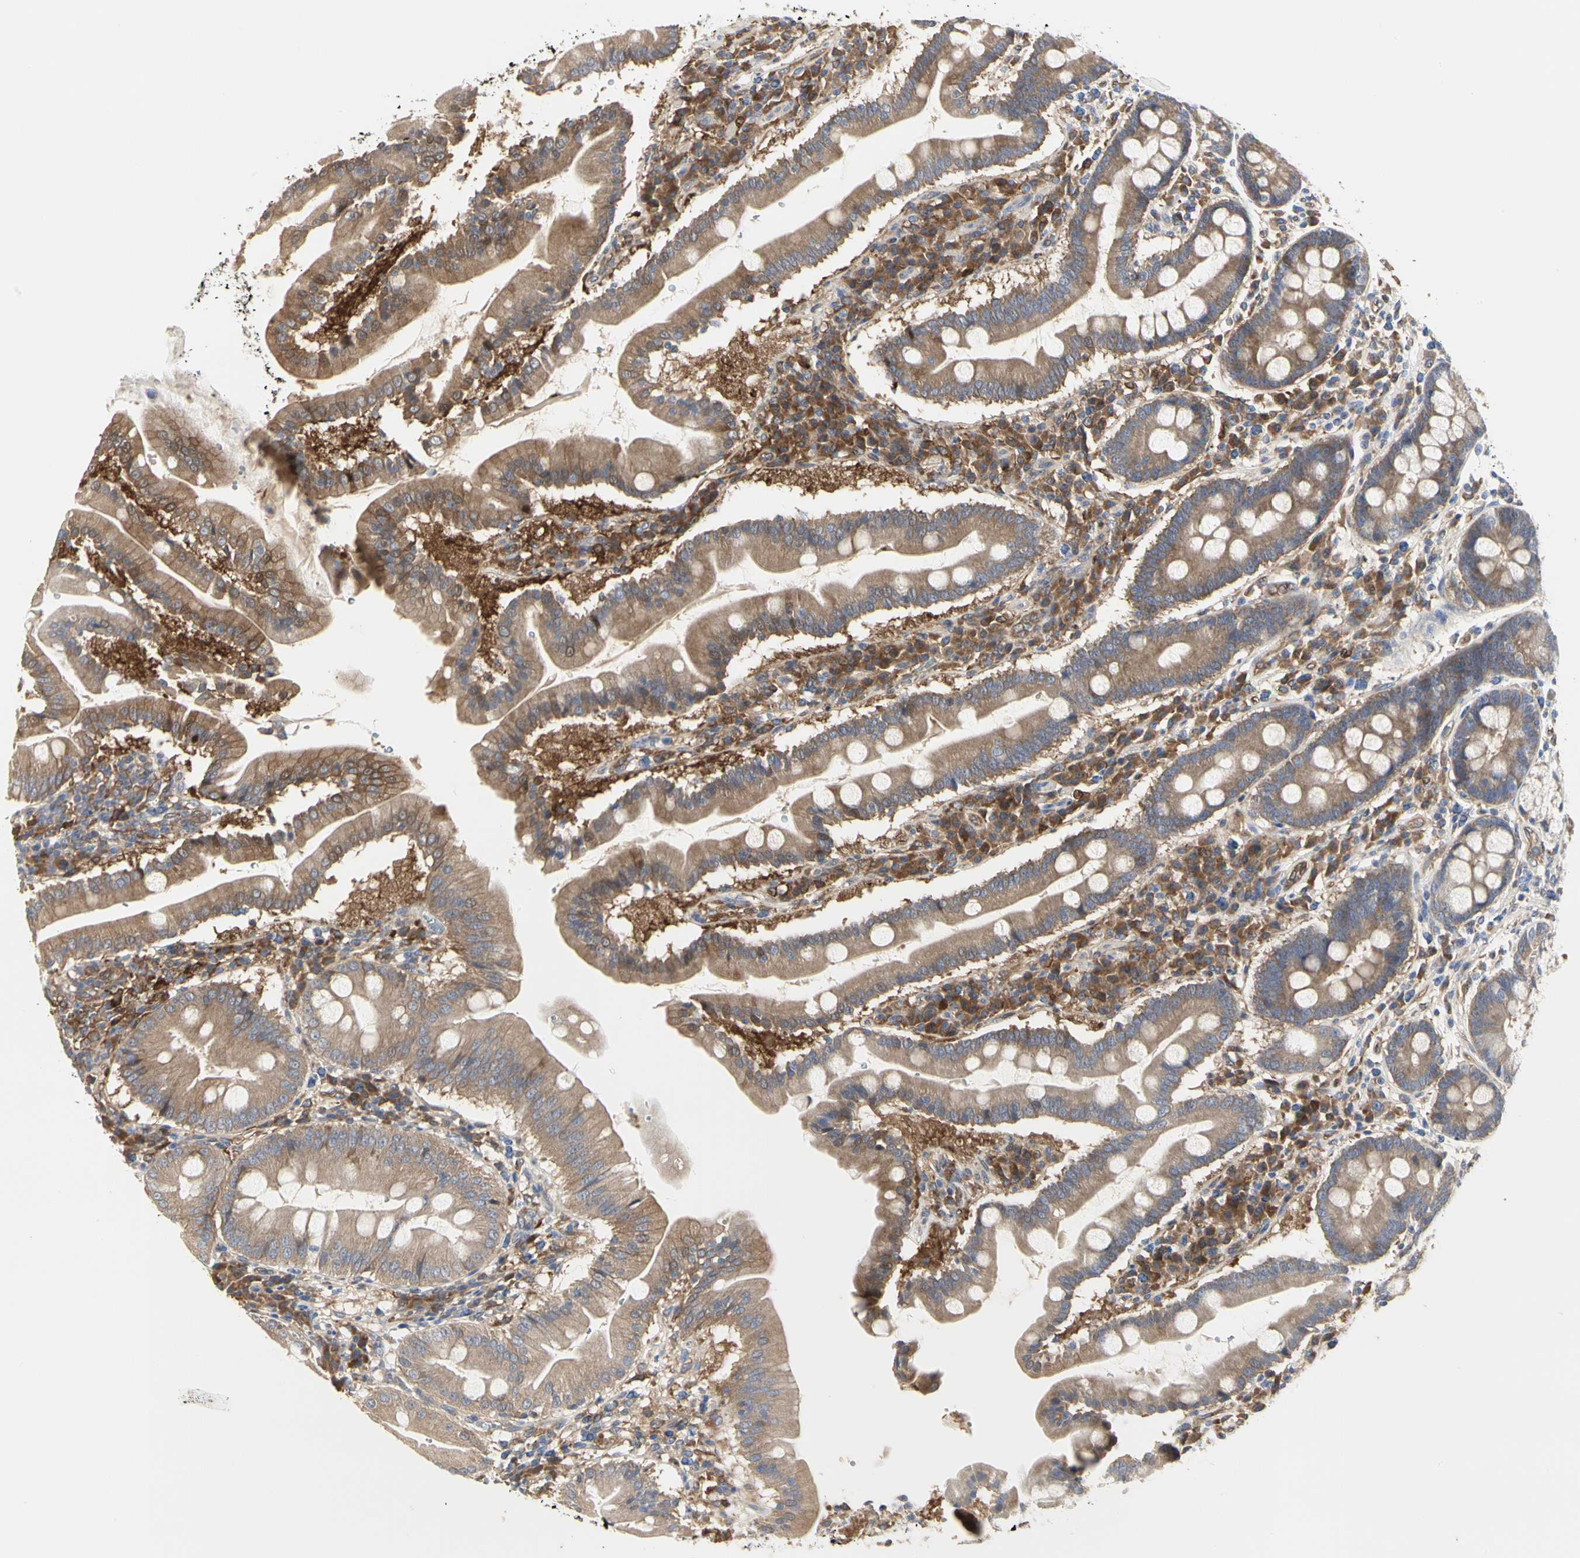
{"staining": {"intensity": "moderate", "quantity": ">75%", "location": "cytoplasmic/membranous"}, "tissue": "duodenum", "cell_type": "Glandular cells", "image_type": "normal", "snomed": [{"axis": "morphology", "description": "Normal tissue, NOS"}, {"axis": "topography", "description": "Duodenum"}], "caption": "Unremarkable duodenum shows moderate cytoplasmic/membranous positivity in approximately >75% of glandular cells, visualized by immunohistochemistry.", "gene": "C3orf52", "patient": {"sex": "male", "age": 50}}